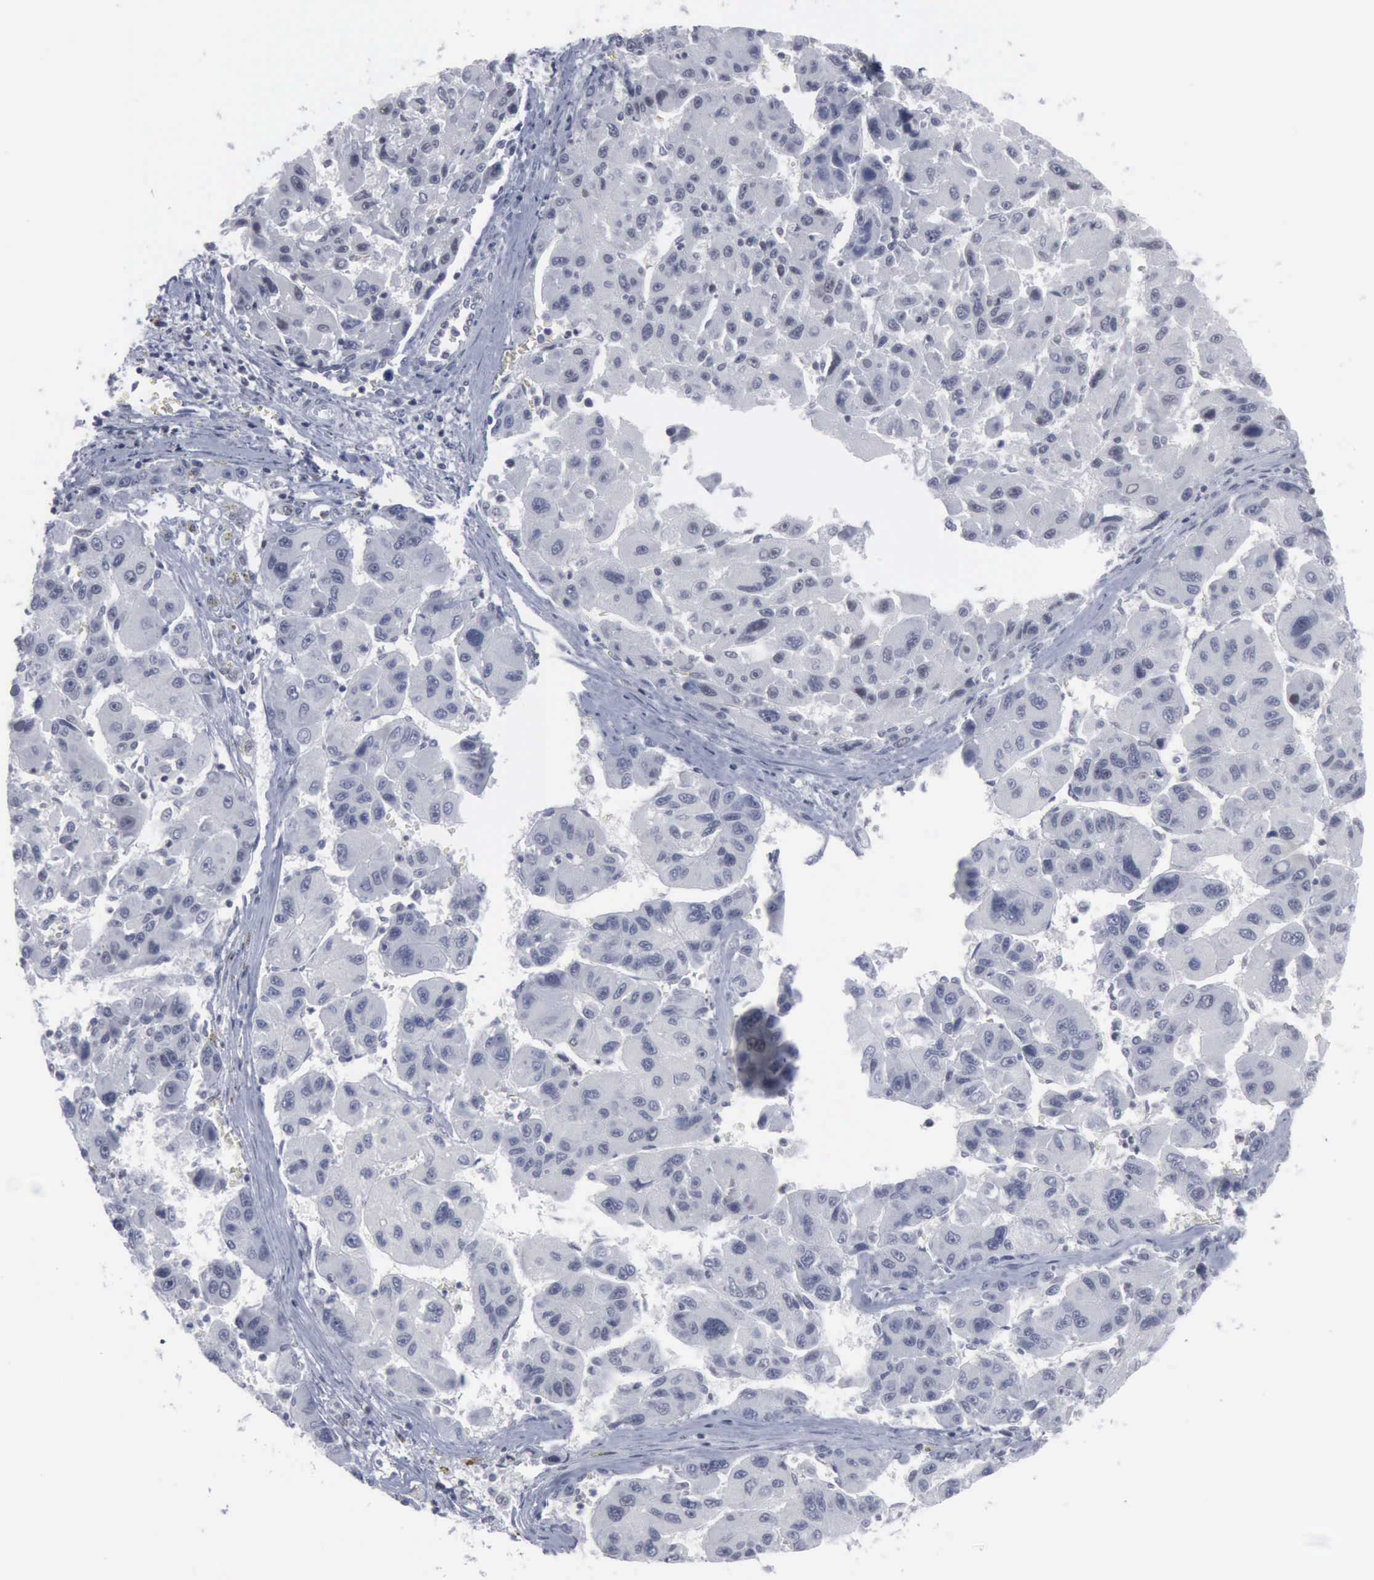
{"staining": {"intensity": "negative", "quantity": "none", "location": "none"}, "tissue": "liver cancer", "cell_type": "Tumor cells", "image_type": "cancer", "snomed": [{"axis": "morphology", "description": "Carcinoma, Hepatocellular, NOS"}, {"axis": "topography", "description": "Liver"}], "caption": "Immunohistochemical staining of hepatocellular carcinoma (liver) shows no significant expression in tumor cells.", "gene": "XPA", "patient": {"sex": "male", "age": 64}}